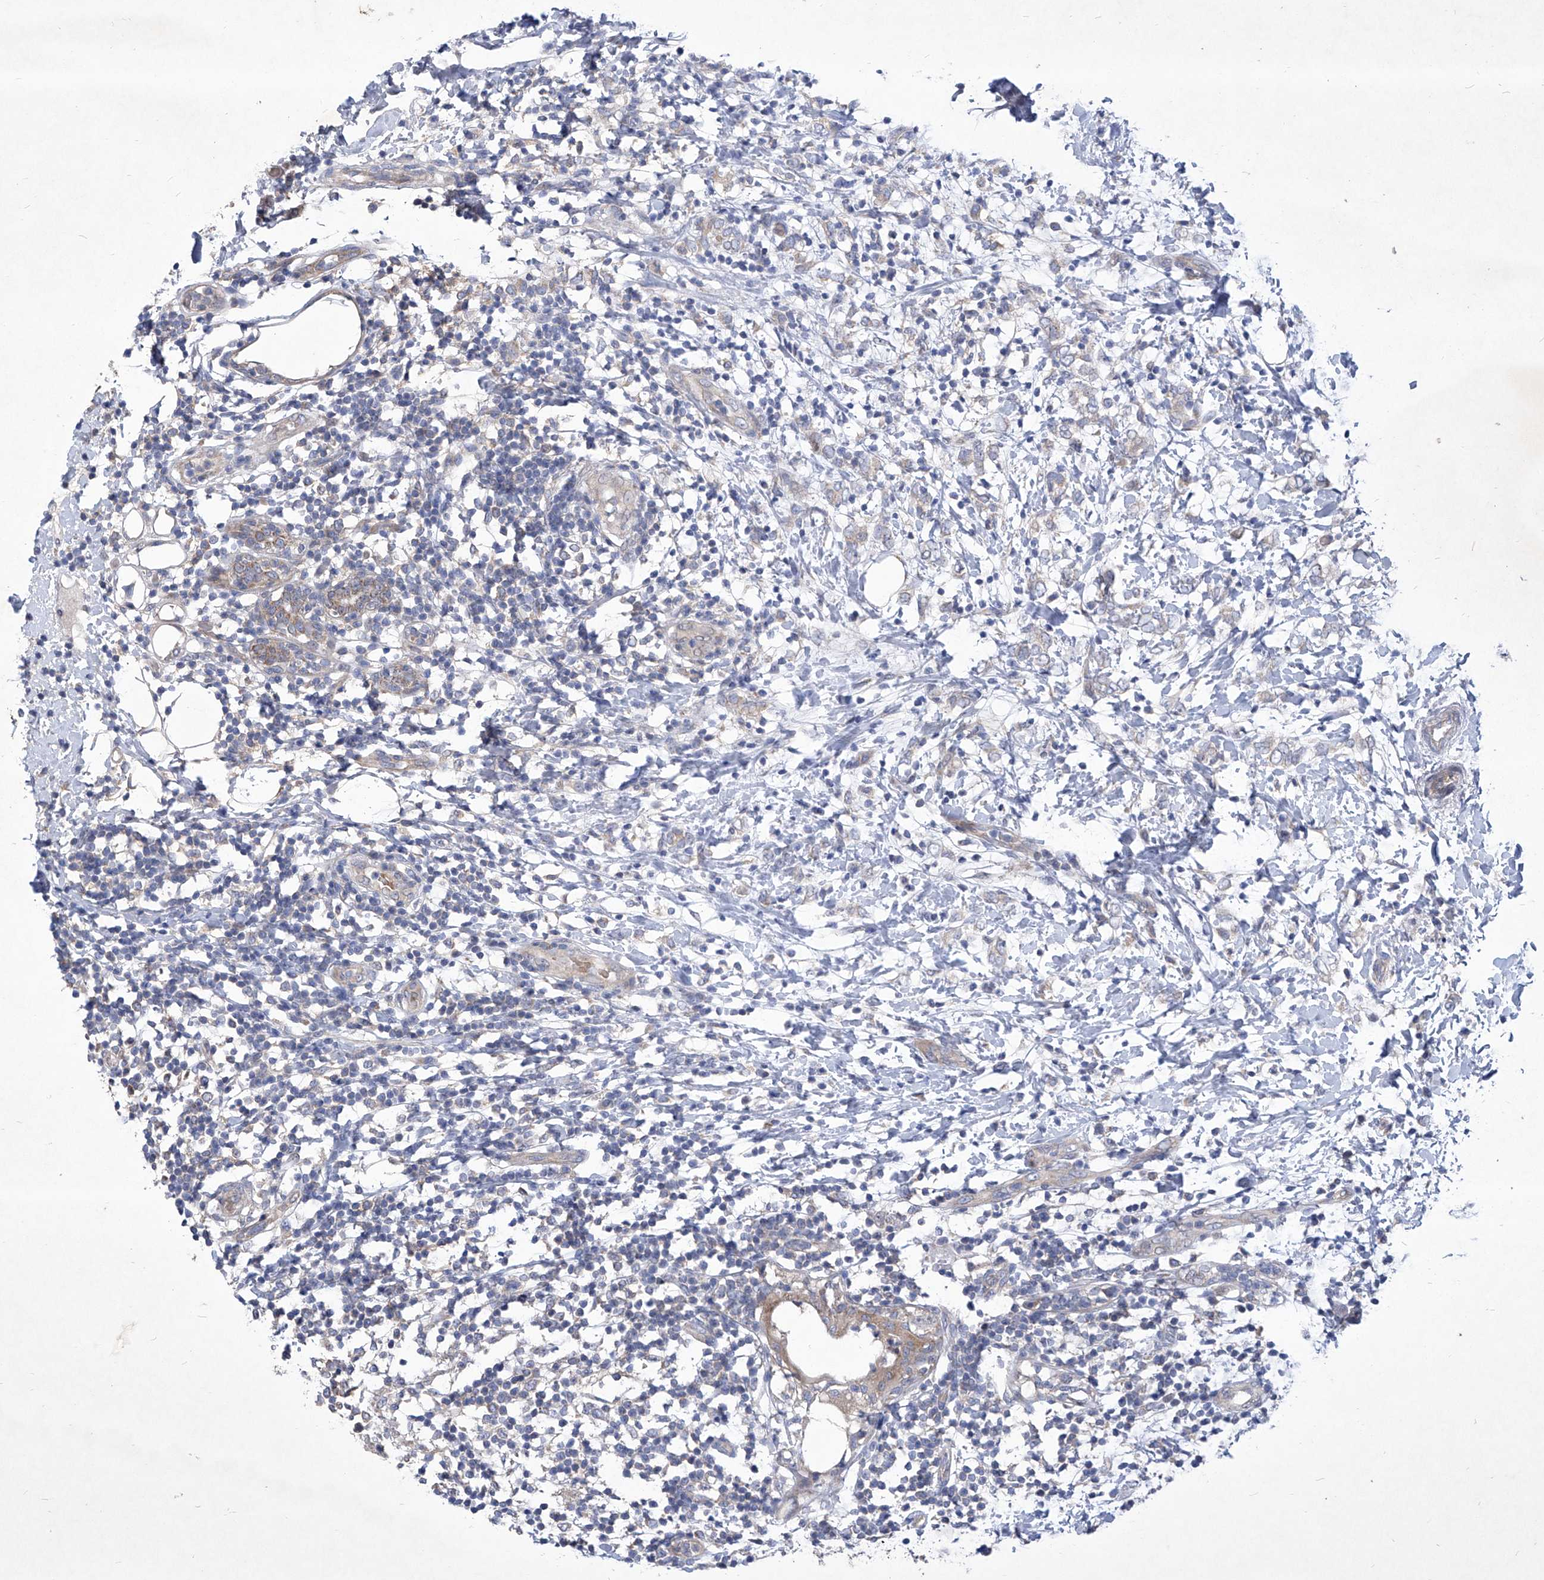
{"staining": {"intensity": "negative", "quantity": "none", "location": "none"}, "tissue": "breast cancer", "cell_type": "Tumor cells", "image_type": "cancer", "snomed": [{"axis": "morphology", "description": "Normal tissue, NOS"}, {"axis": "morphology", "description": "Lobular carcinoma"}, {"axis": "topography", "description": "Breast"}], "caption": "An immunohistochemistry micrograph of breast lobular carcinoma is shown. There is no staining in tumor cells of breast lobular carcinoma.", "gene": "COQ3", "patient": {"sex": "female", "age": 47}}